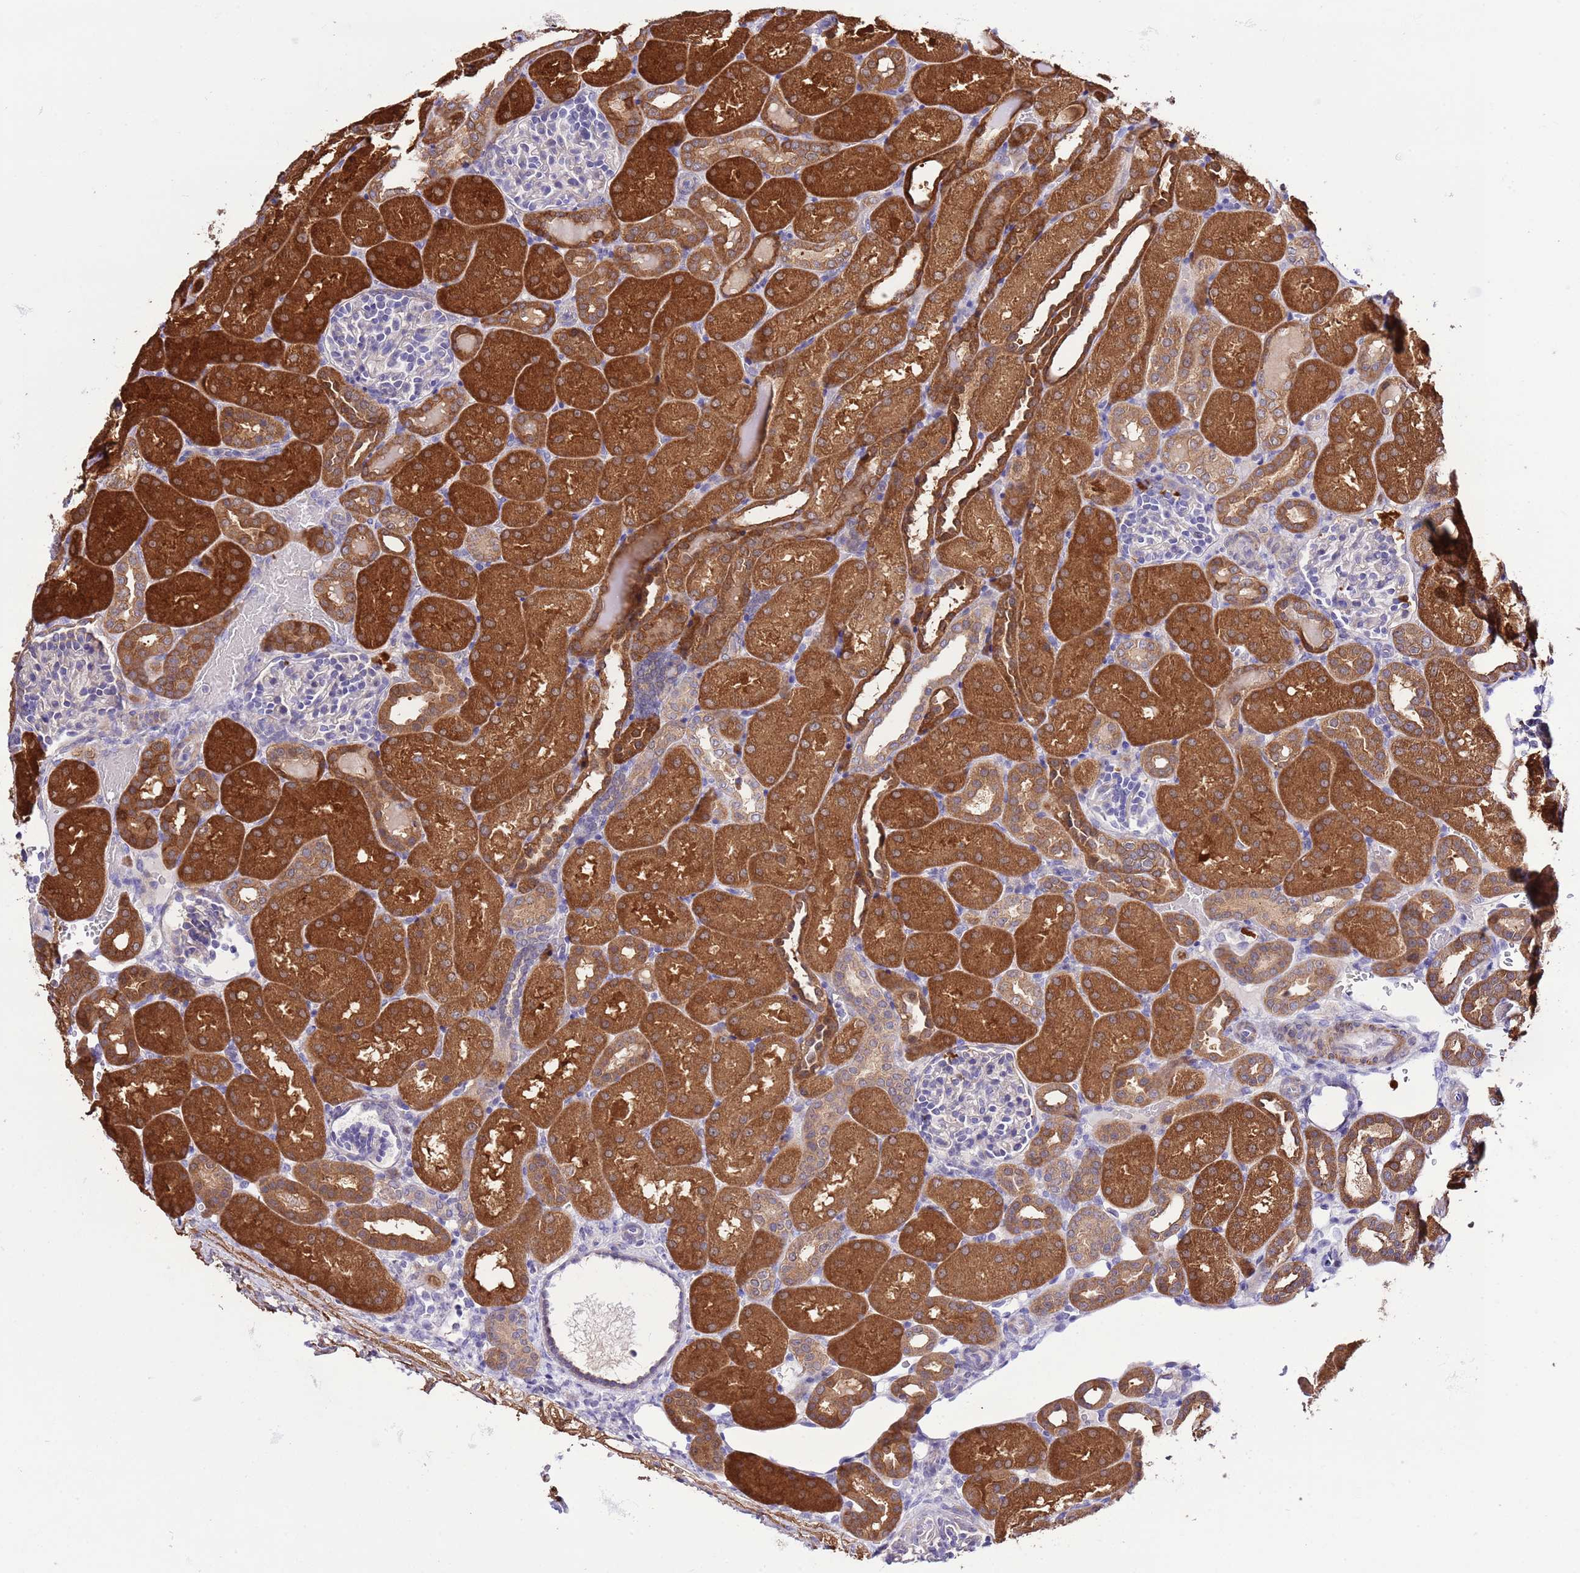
{"staining": {"intensity": "negative", "quantity": "none", "location": "none"}, "tissue": "kidney", "cell_type": "Cells in glomeruli", "image_type": "normal", "snomed": [{"axis": "morphology", "description": "Normal tissue, NOS"}, {"axis": "topography", "description": "Kidney"}], "caption": "Micrograph shows no protein staining in cells in glomeruli of unremarkable kidney.", "gene": "PRR32", "patient": {"sex": "male", "age": 1}}